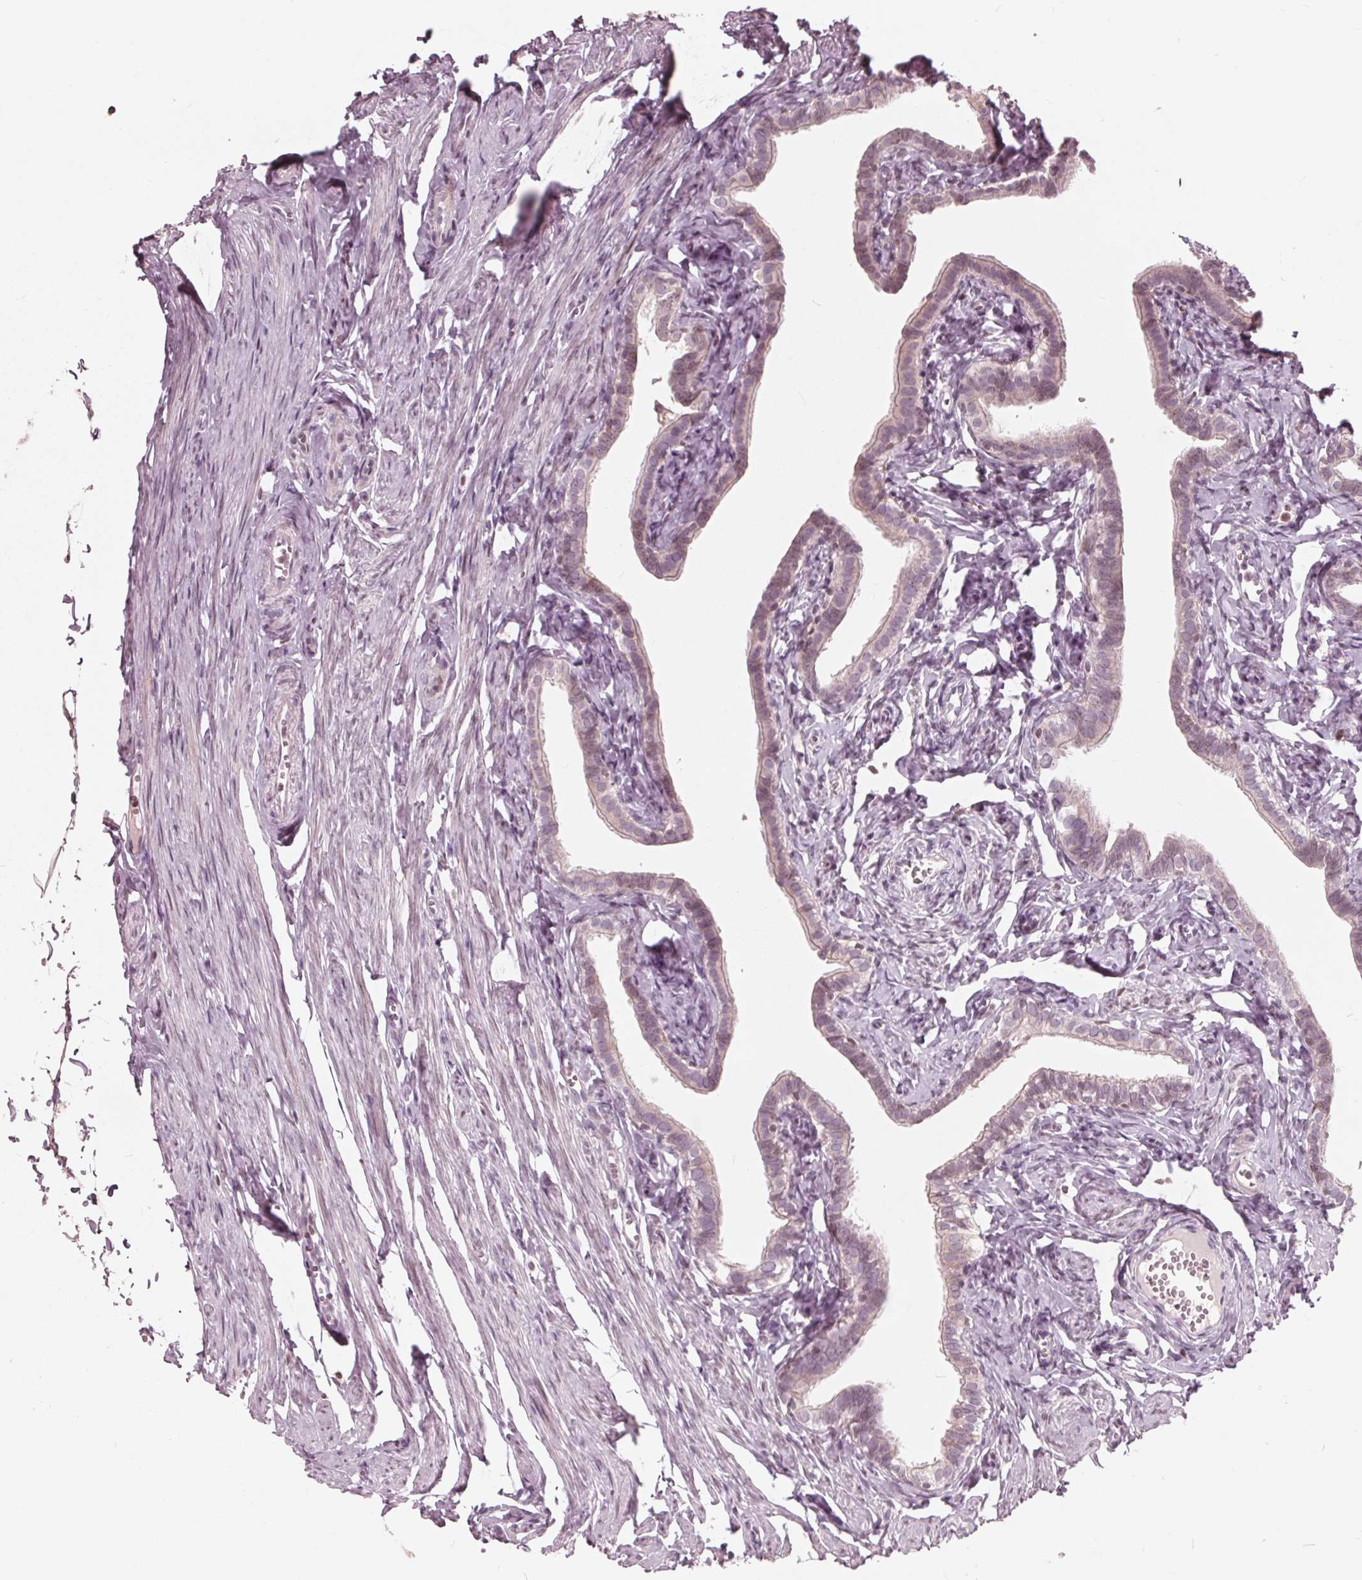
{"staining": {"intensity": "weak", "quantity": "25%-75%", "location": "nuclear"}, "tissue": "fallopian tube", "cell_type": "Glandular cells", "image_type": "normal", "snomed": [{"axis": "morphology", "description": "Normal tissue, NOS"}, {"axis": "topography", "description": "Fallopian tube"}], "caption": "Fallopian tube stained for a protein (brown) displays weak nuclear positive positivity in about 25%-75% of glandular cells.", "gene": "NUP210", "patient": {"sex": "female", "age": 41}}